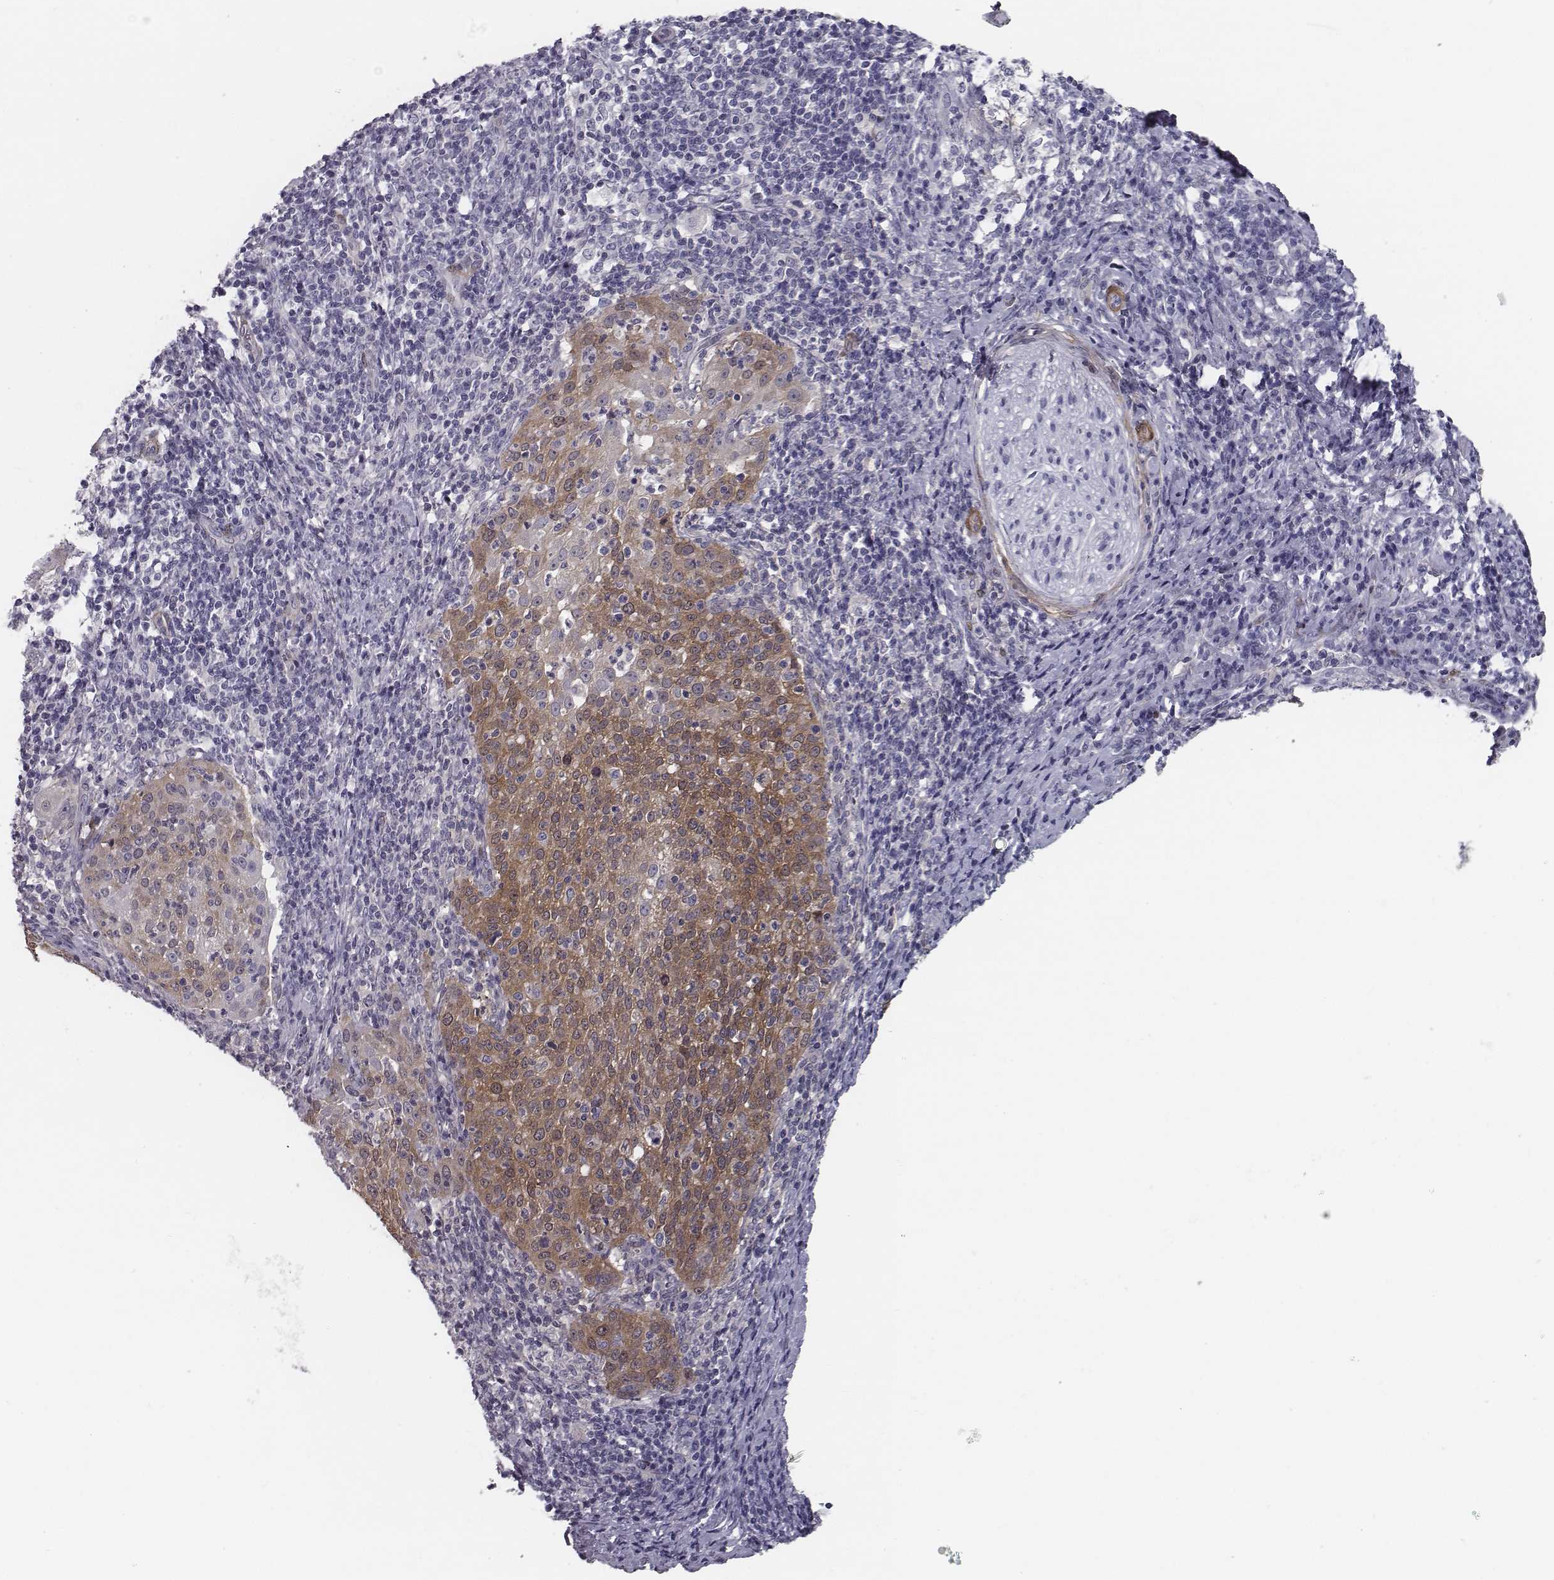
{"staining": {"intensity": "moderate", "quantity": ">75%", "location": "cytoplasmic/membranous"}, "tissue": "cervical cancer", "cell_type": "Tumor cells", "image_type": "cancer", "snomed": [{"axis": "morphology", "description": "Squamous cell carcinoma, NOS"}, {"axis": "topography", "description": "Cervix"}], "caption": "Immunohistochemistry (IHC) histopathology image of neoplastic tissue: cervical cancer (squamous cell carcinoma) stained using immunohistochemistry exhibits medium levels of moderate protein expression localized specifically in the cytoplasmic/membranous of tumor cells, appearing as a cytoplasmic/membranous brown color.", "gene": "ISYNA1", "patient": {"sex": "female", "age": 51}}